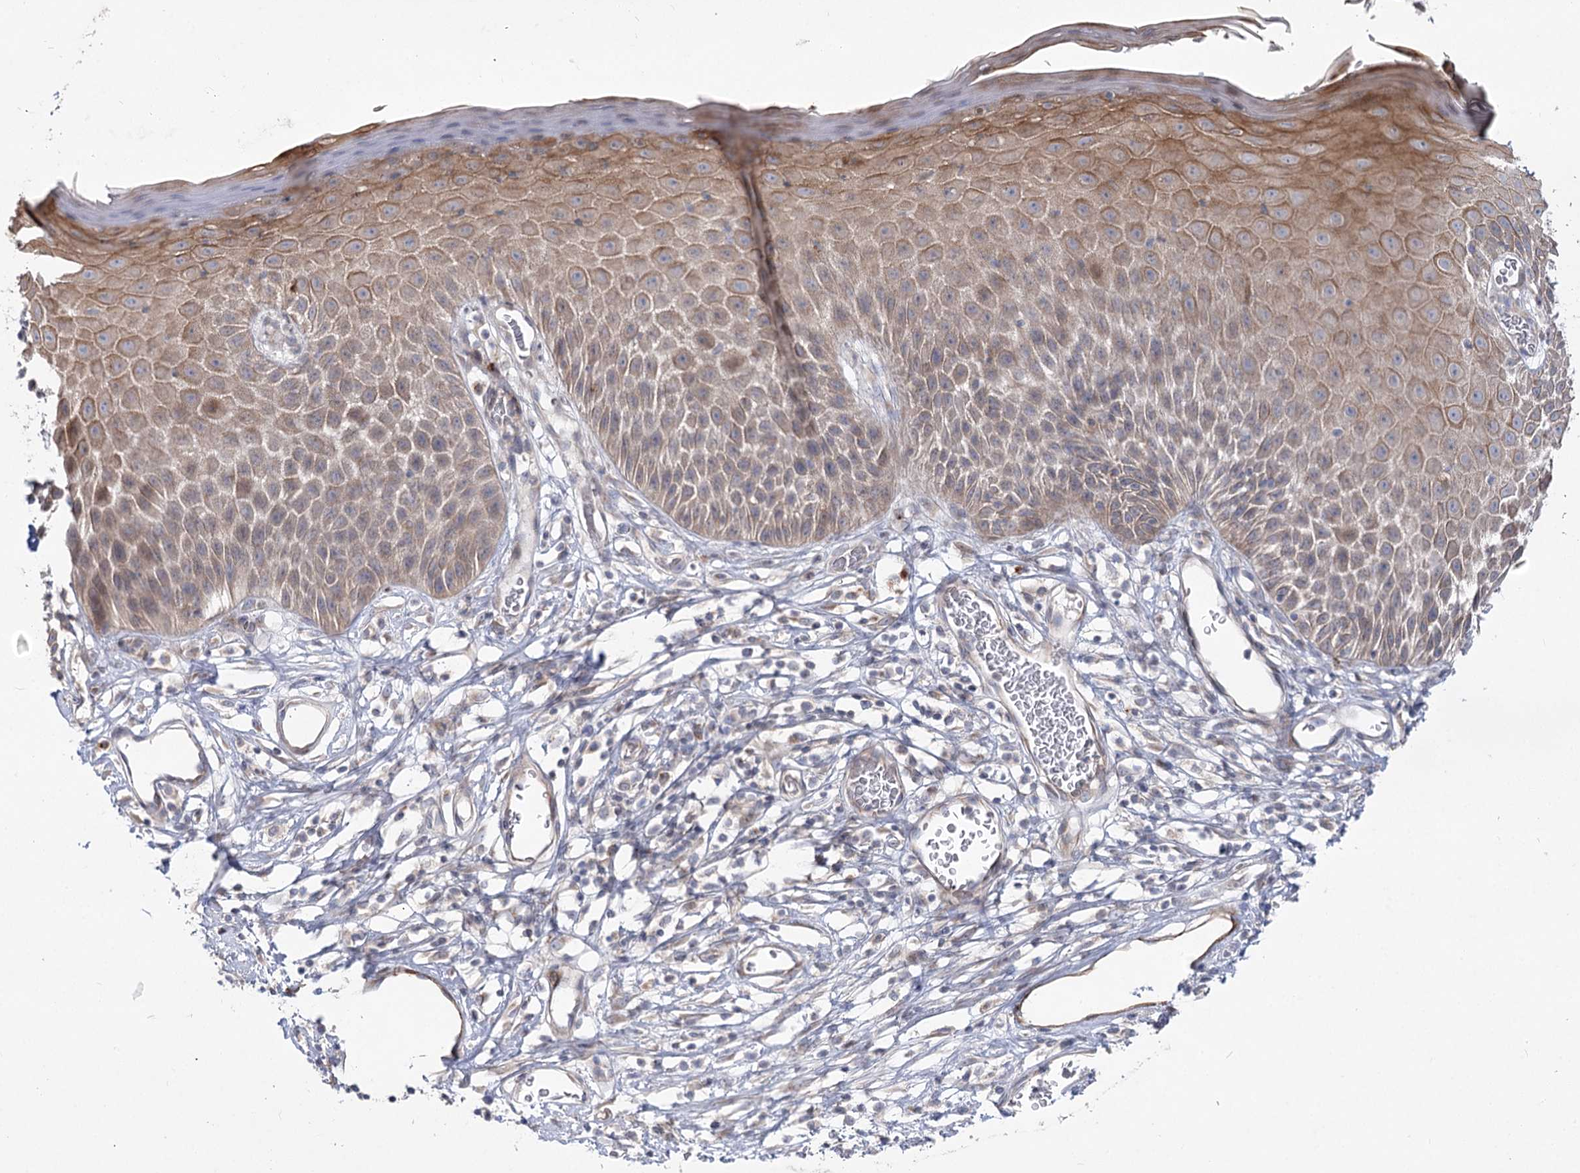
{"staining": {"intensity": "moderate", "quantity": ">75%", "location": "cytoplasmic/membranous"}, "tissue": "skin", "cell_type": "Epidermal cells", "image_type": "normal", "snomed": [{"axis": "morphology", "description": "Normal tissue, NOS"}, {"axis": "topography", "description": "Vulva"}], "caption": "Moderate cytoplasmic/membranous staining for a protein is identified in about >75% of epidermal cells of normal skin using IHC.", "gene": "SH3BP5L", "patient": {"sex": "female", "age": 68}}